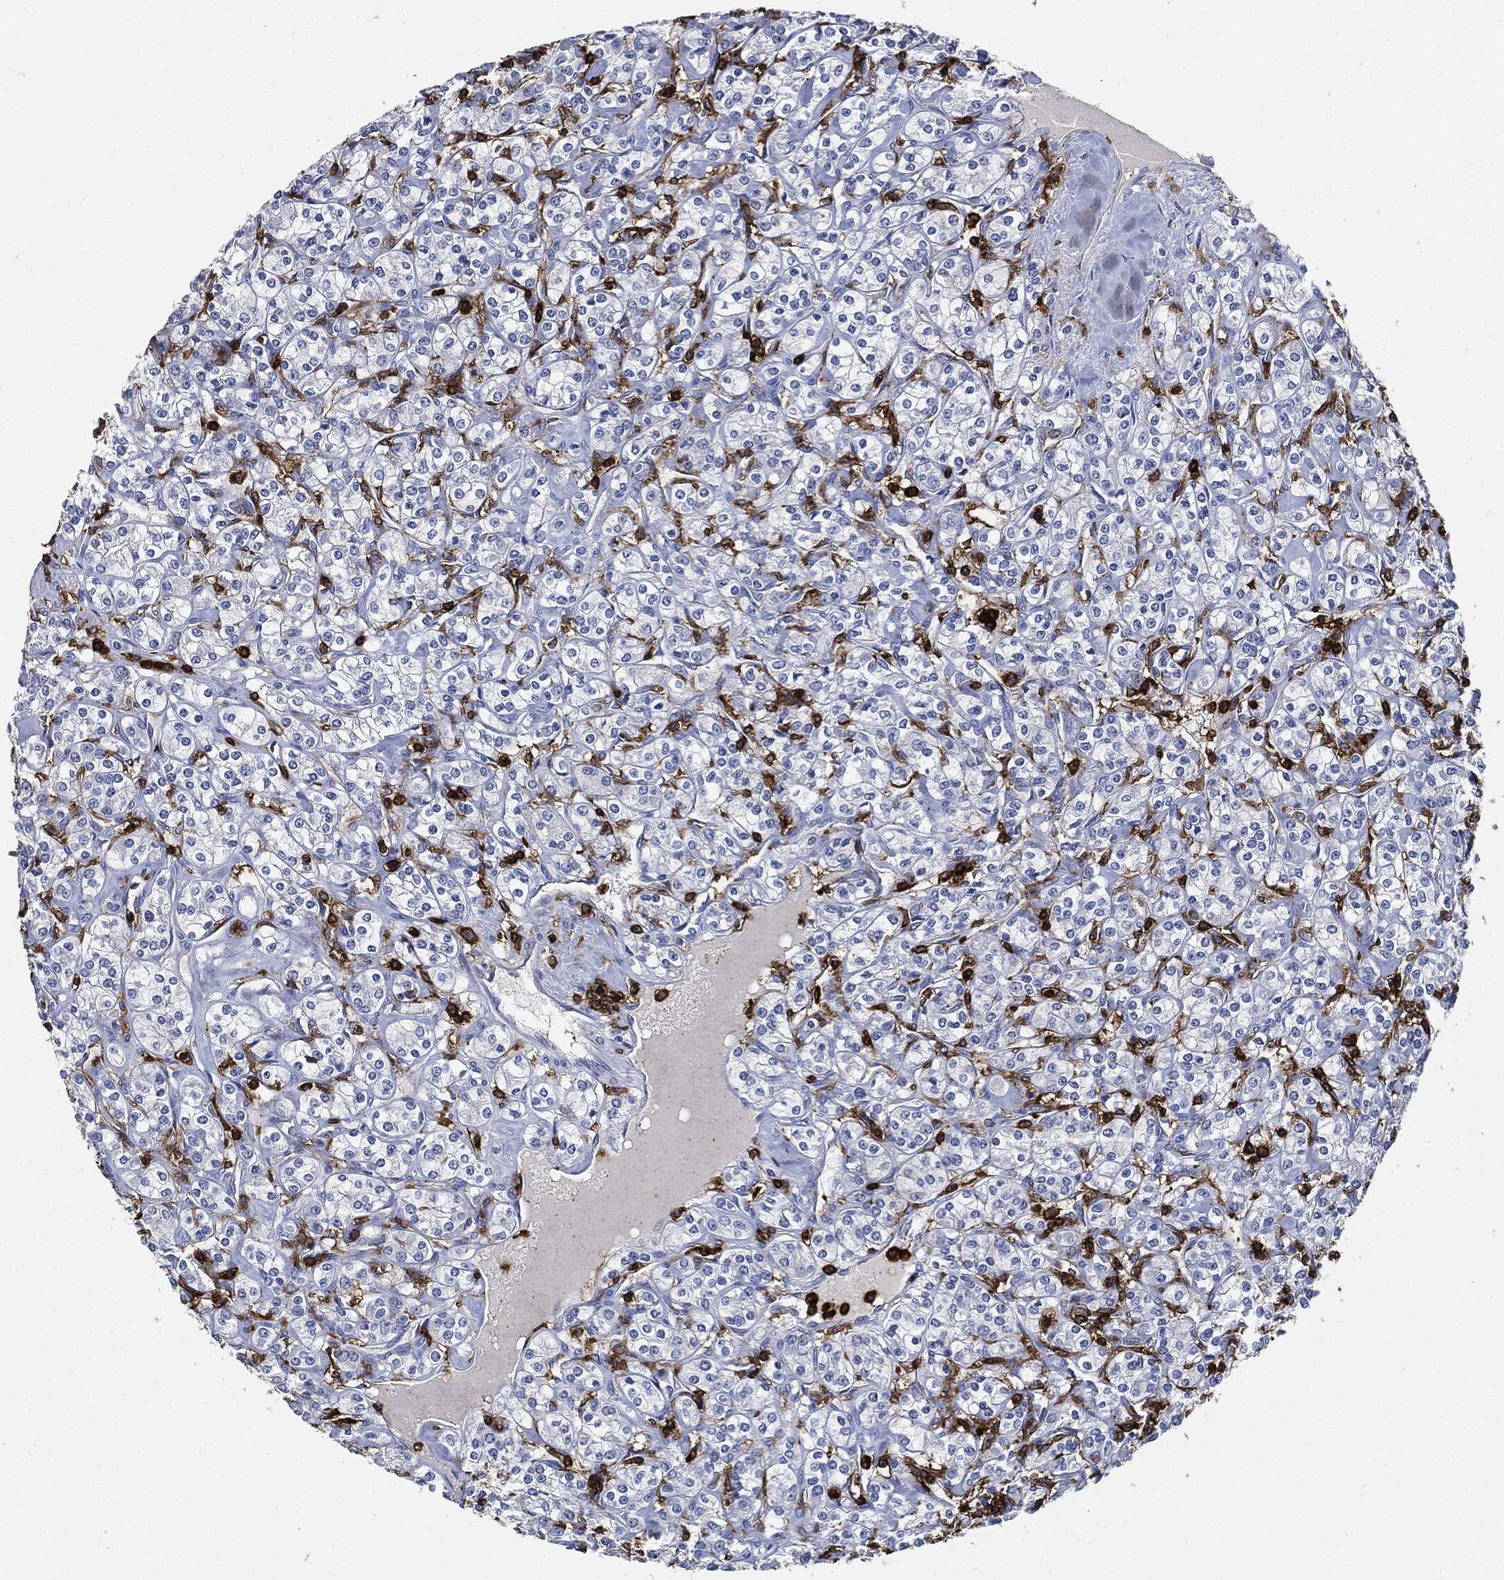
{"staining": {"intensity": "negative", "quantity": "none", "location": "none"}, "tissue": "renal cancer", "cell_type": "Tumor cells", "image_type": "cancer", "snomed": [{"axis": "morphology", "description": "Adenocarcinoma, NOS"}, {"axis": "topography", "description": "Kidney"}], "caption": "Photomicrograph shows no protein expression in tumor cells of renal cancer (adenocarcinoma) tissue. (Brightfield microscopy of DAB (3,3'-diaminobenzidine) immunohistochemistry (IHC) at high magnification).", "gene": "PTPRC", "patient": {"sex": "male", "age": 77}}